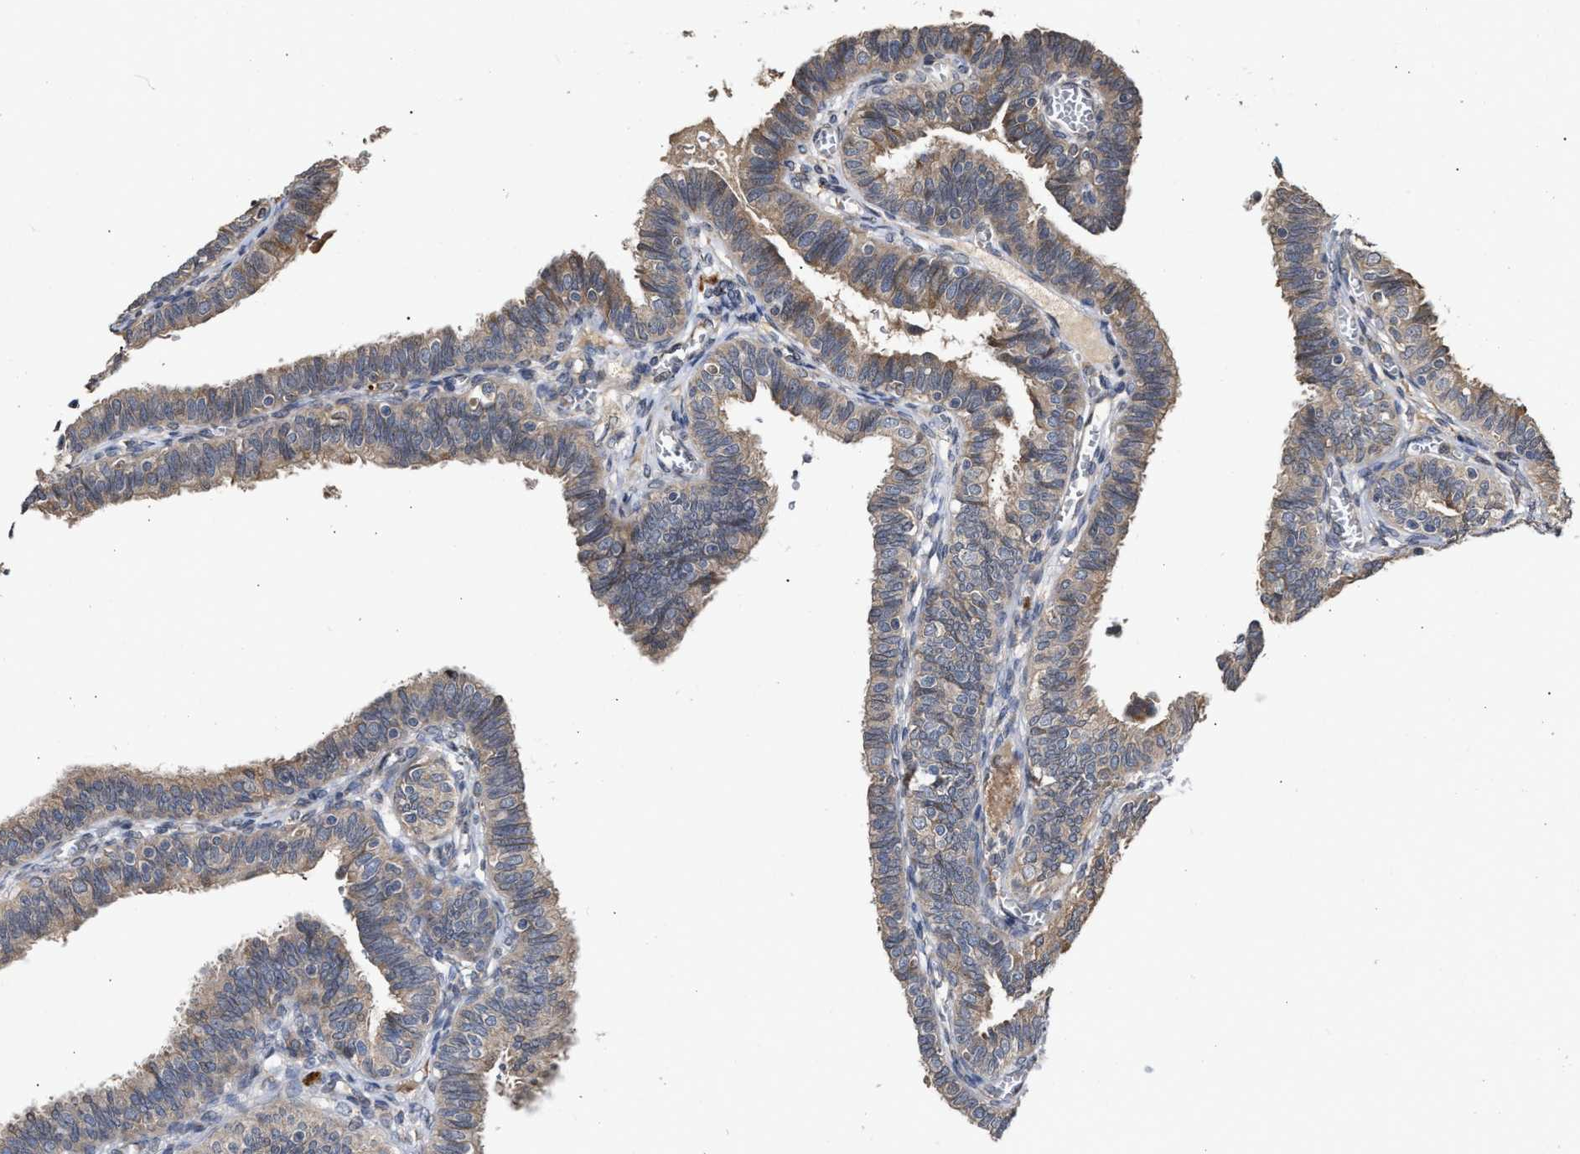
{"staining": {"intensity": "moderate", "quantity": "25%-75%", "location": "cytoplasmic/membranous"}, "tissue": "fallopian tube", "cell_type": "Glandular cells", "image_type": "normal", "snomed": [{"axis": "morphology", "description": "Normal tissue, NOS"}, {"axis": "topography", "description": "Fallopian tube"}], "caption": "This image displays normal fallopian tube stained with immunohistochemistry (IHC) to label a protein in brown. The cytoplasmic/membranous of glandular cells show moderate positivity for the protein. Nuclei are counter-stained blue.", "gene": "SAR1A", "patient": {"sex": "female", "age": 46}}